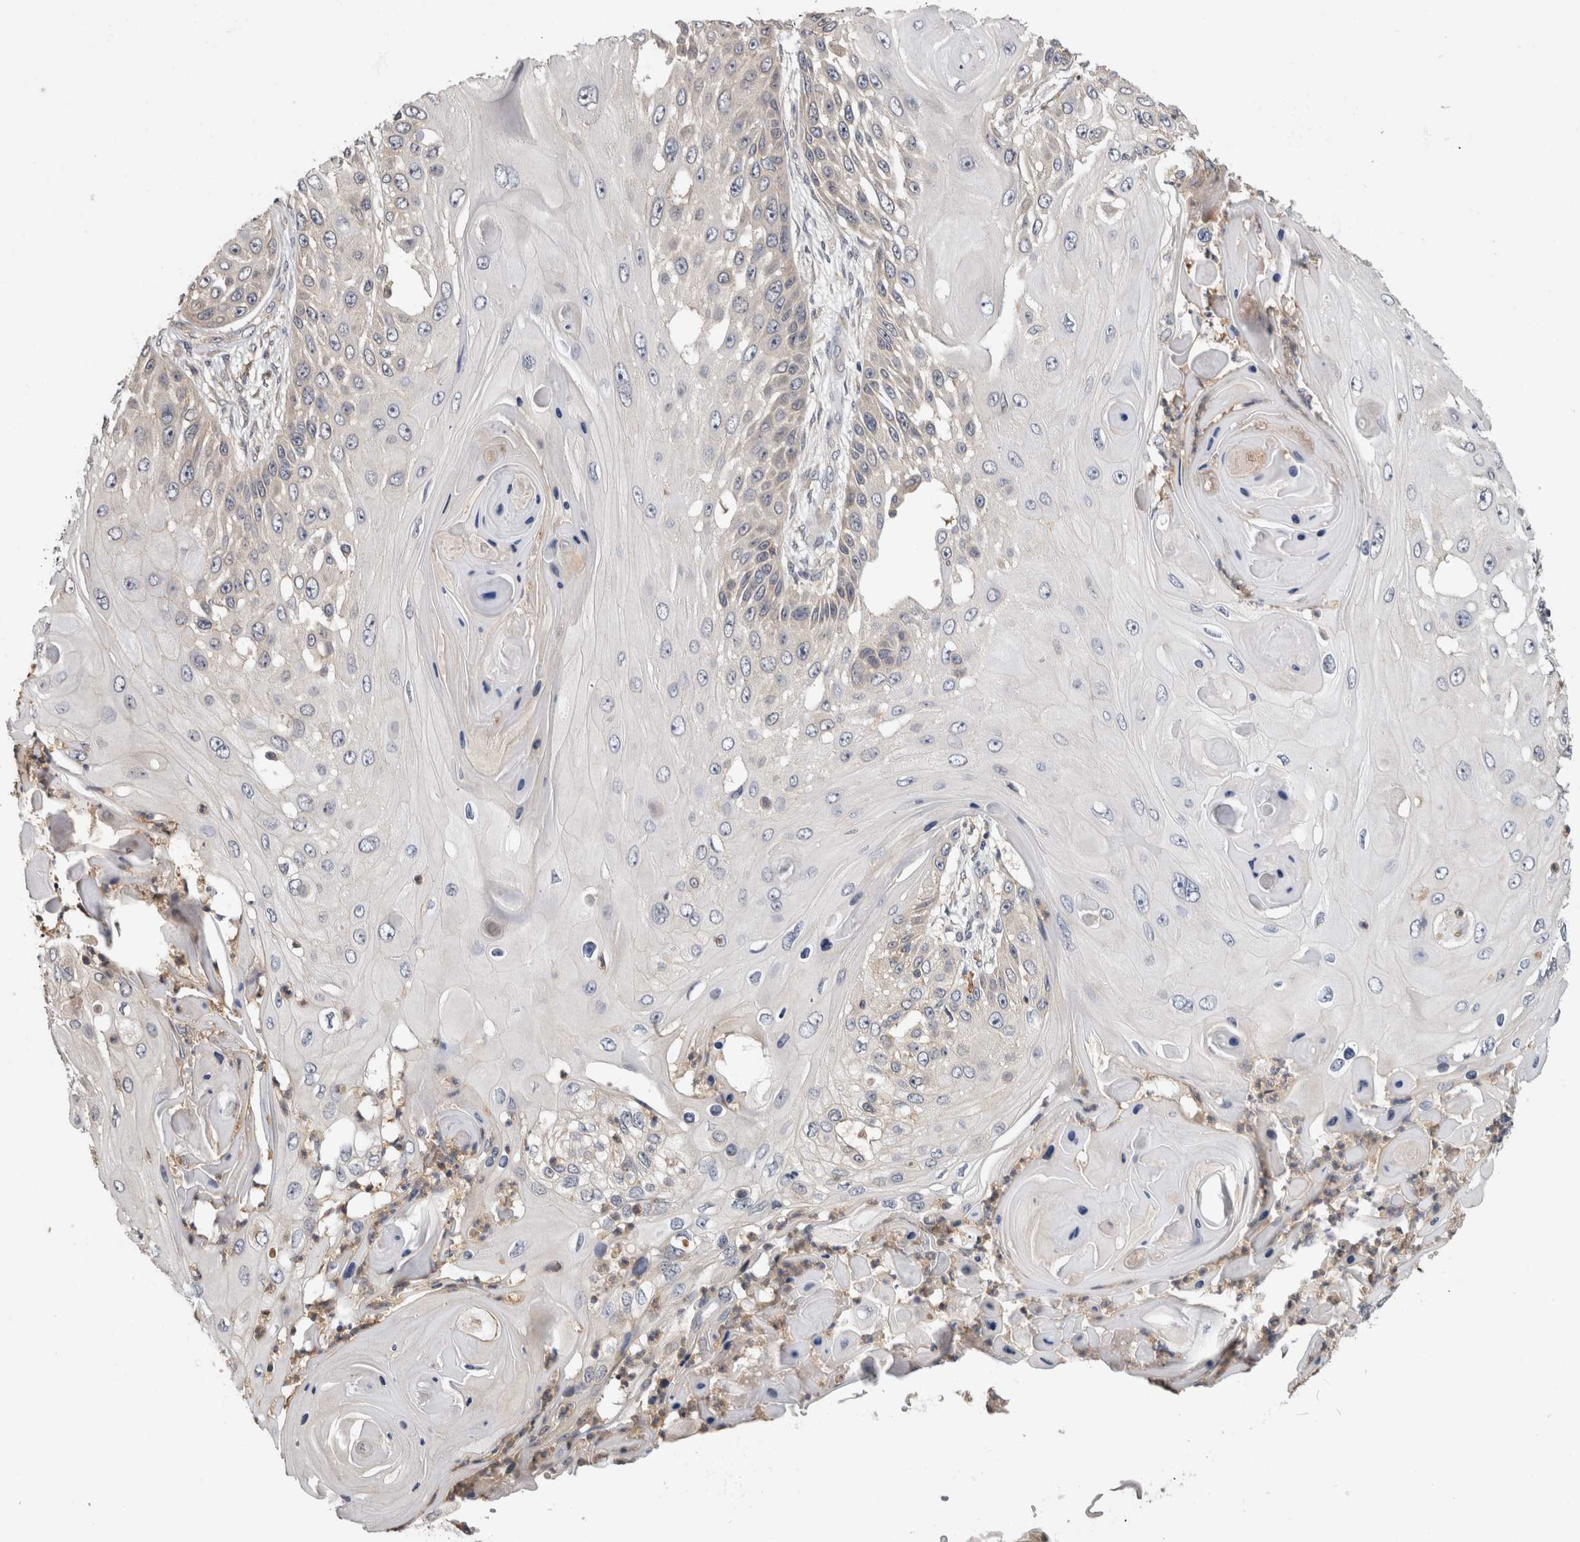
{"staining": {"intensity": "negative", "quantity": "none", "location": "none"}, "tissue": "skin cancer", "cell_type": "Tumor cells", "image_type": "cancer", "snomed": [{"axis": "morphology", "description": "Squamous cell carcinoma, NOS"}, {"axis": "topography", "description": "Skin"}], "caption": "An image of human skin squamous cell carcinoma is negative for staining in tumor cells.", "gene": "PGM1", "patient": {"sex": "female", "age": 44}}